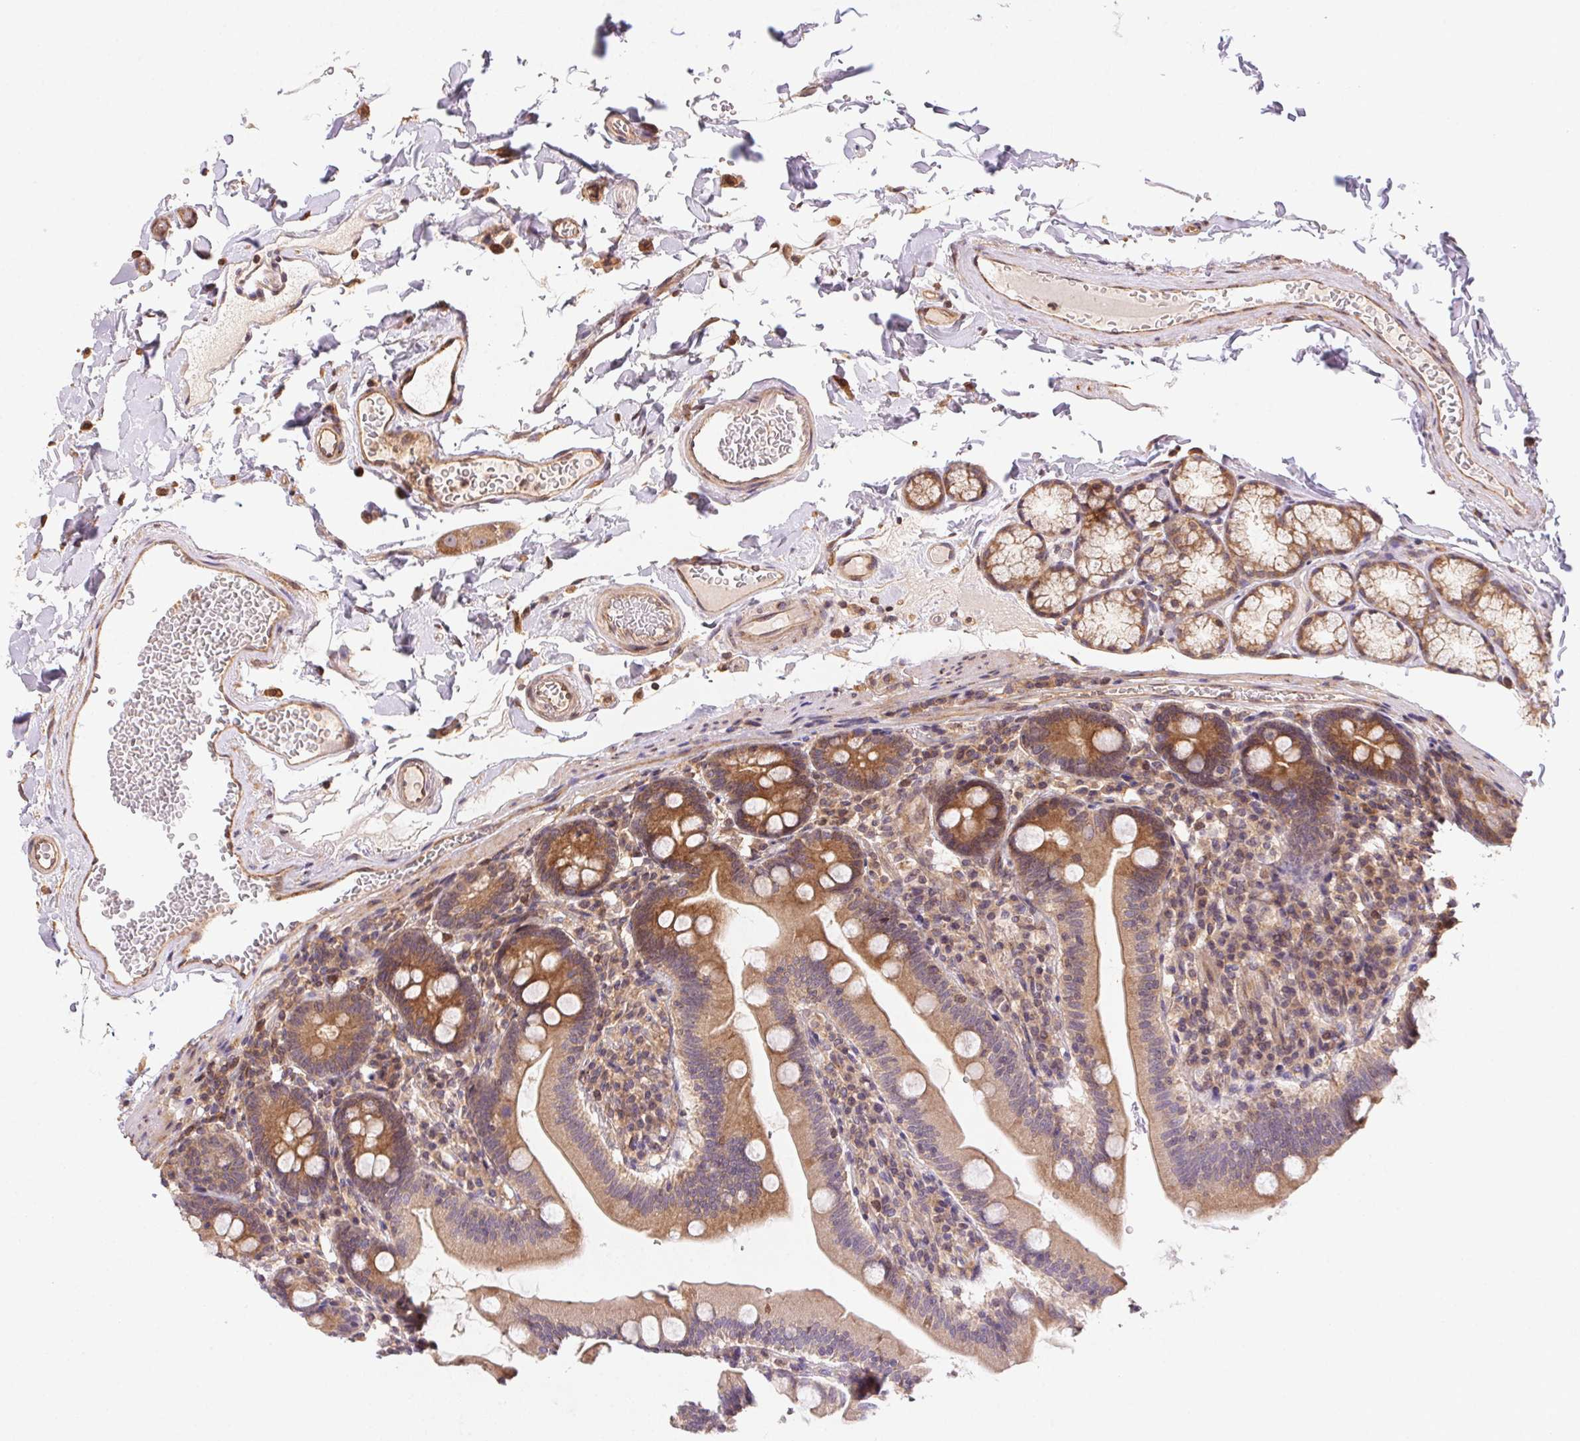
{"staining": {"intensity": "weak", "quantity": ">75%", "location": "cytoplasmic/membranous"}, "tissue": "duodenum", "cell_type": "Glandular cells", "image_type": "normal", "snomed": [{"axis": "morphology", "description": "Normal tissue, NOS"}, {"axis": "topography", "description": "Duodenum"}], "caption": "Duodenum stained with a brown dye exhibits weak cytoplasmic/membranous positive positivity in about >75% of glandular cells.", "gene": "MEX3D", "patient": {"sex": "female", "age": 67}}